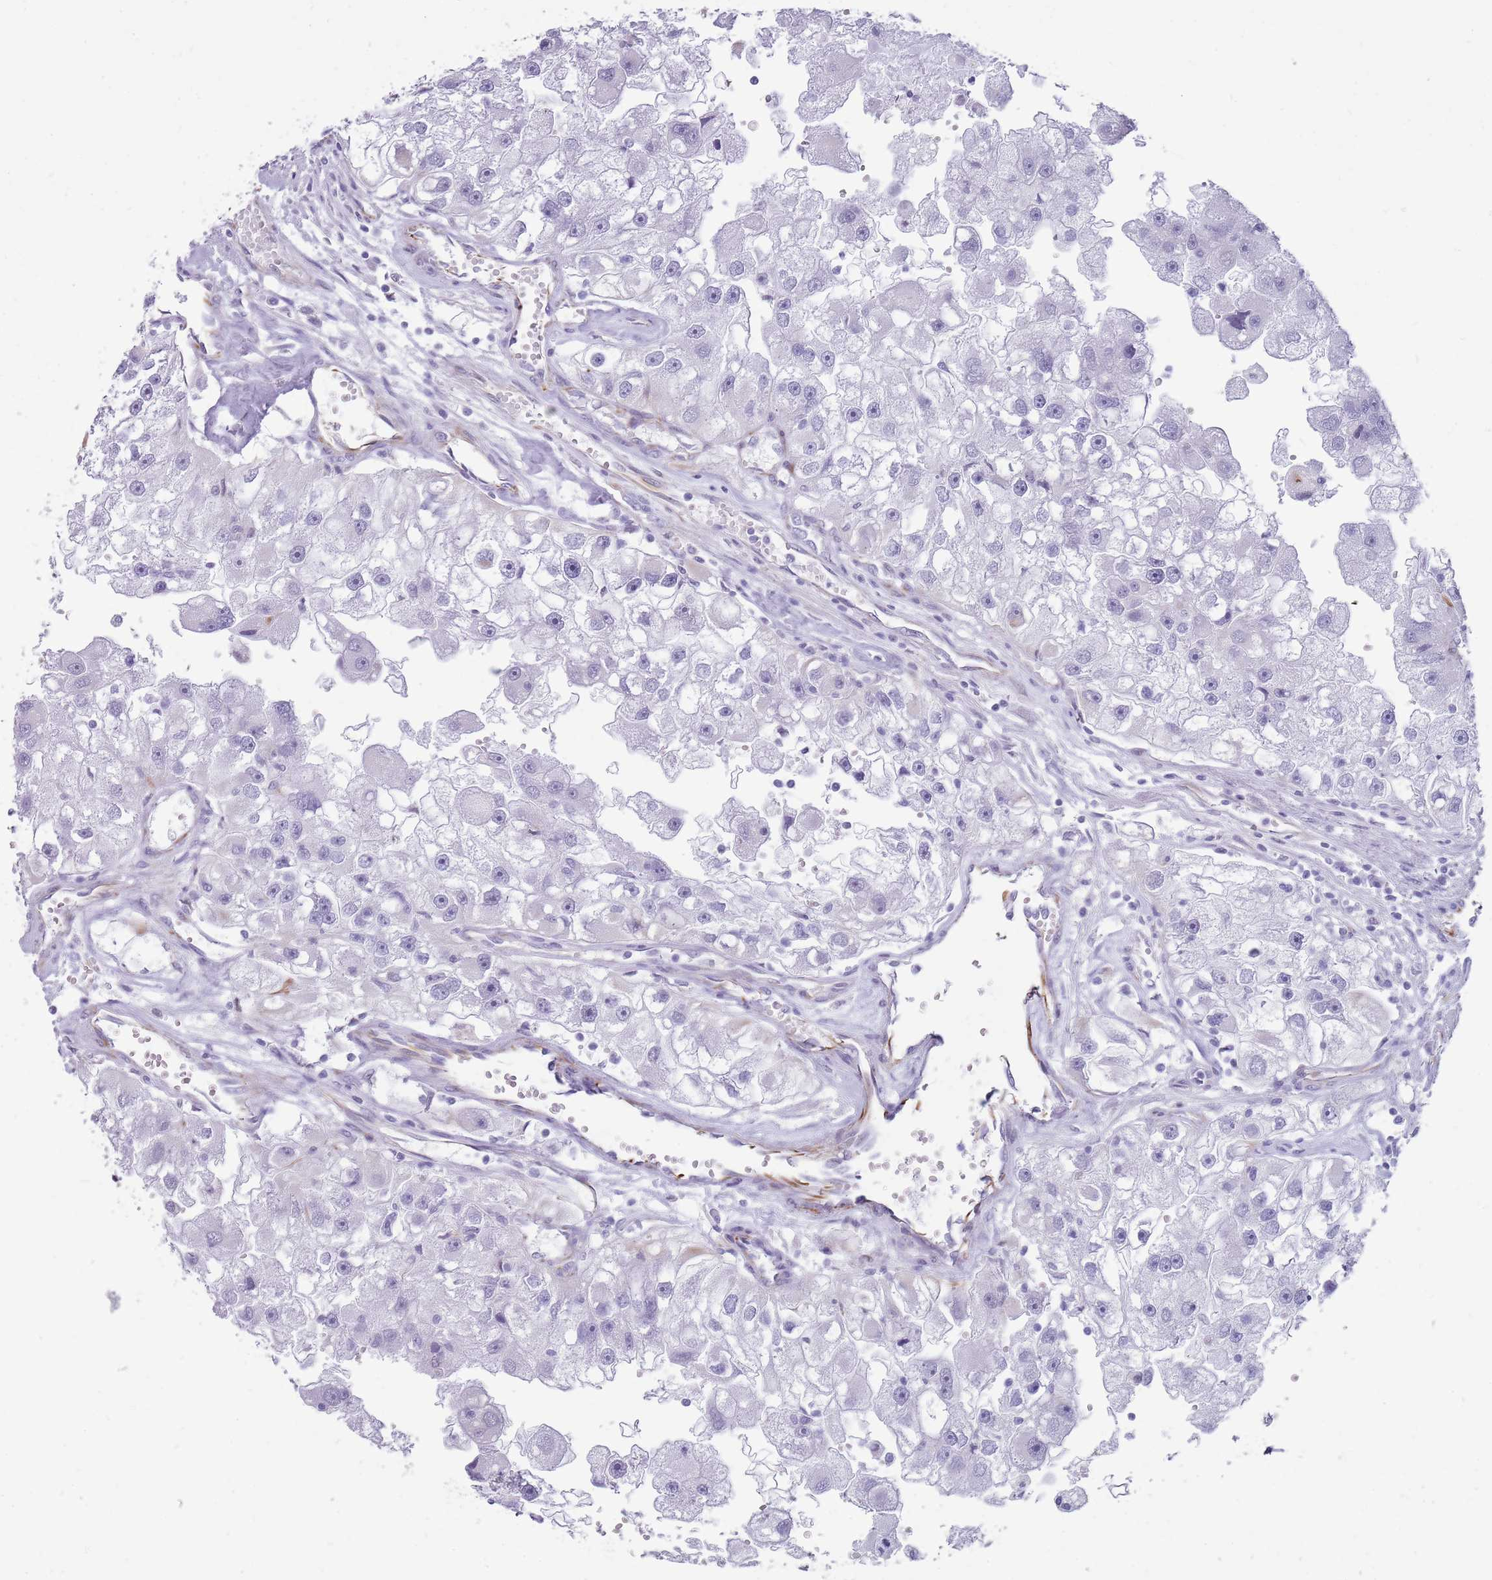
{"staining": {"intensity": "negative", "quantity": "none", "location": "none"}, "tissue": "renal cancer", "cell_type": "Tumor cells", "image_type": "cancer", "snomed": [{"axis": "morphology", "description": "Adenocarcinoma, NOS"}, {"axis": "topography", "description": "Kidney"}], "caption": "High power microscopy micrograph of an immunohistochemistry (IHC) histopathology image of renal cancer, revealing no significant positivity in tumor cells.", "gene": "NBPF3", "patient": {"sex": "male", "age": 63}}